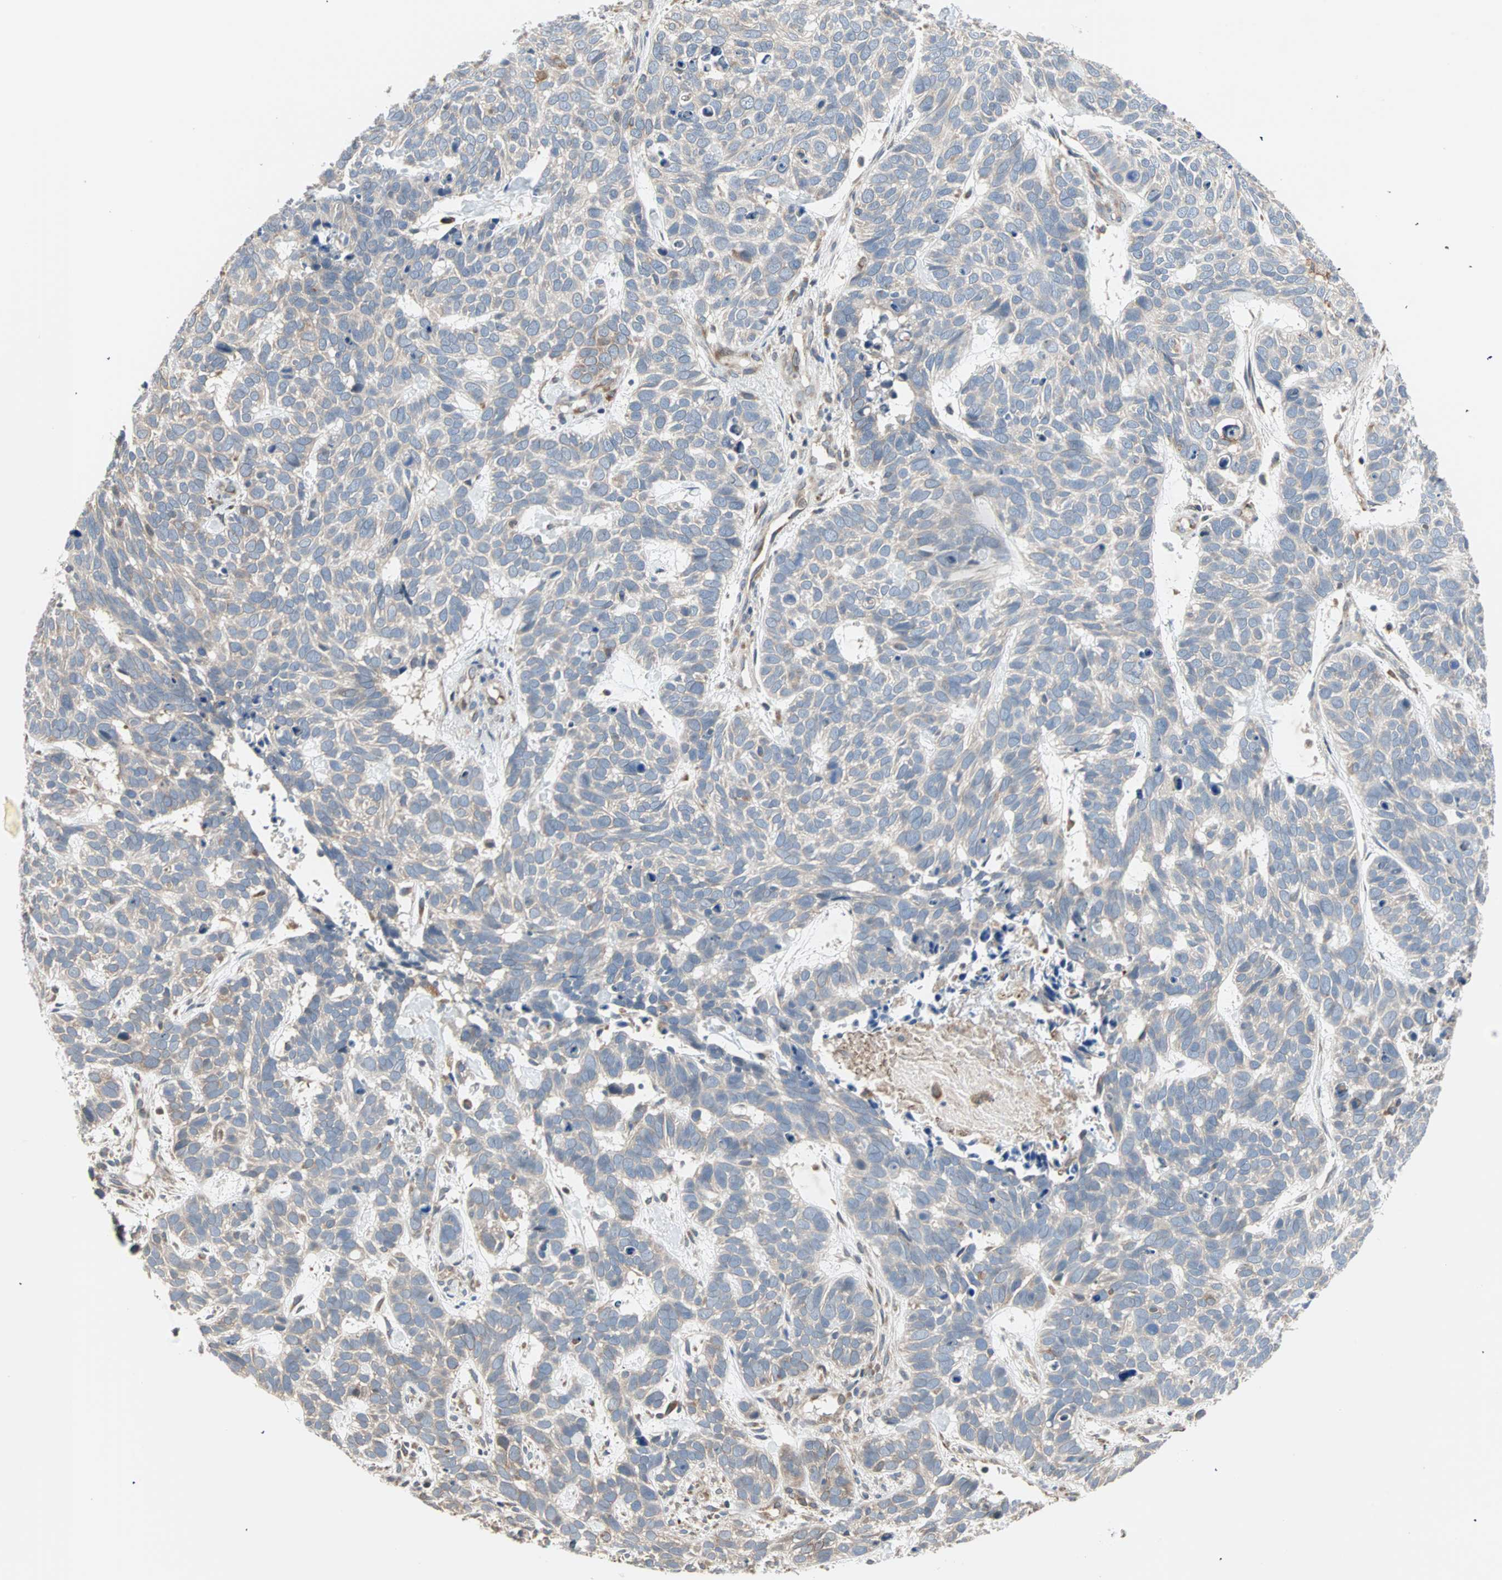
{"staining": {"intensity": "weak", "quantity": "<25%", "location": "cytoplasmic/membranous"}, "tissue": "skin cancer", "cell_type": "Tumor cells", "image_type": "cancer", "snomed": [{"axis": "morphology", "description": "Basal cell carcinoma"}, {"axis": "topography", "description": "Skin"}], "caption": "Tumor cells show no significant positivity in skin basal cell carcinoma.", "gene": "SAR1A", "patient": {"sex": "male", "age": 87}}